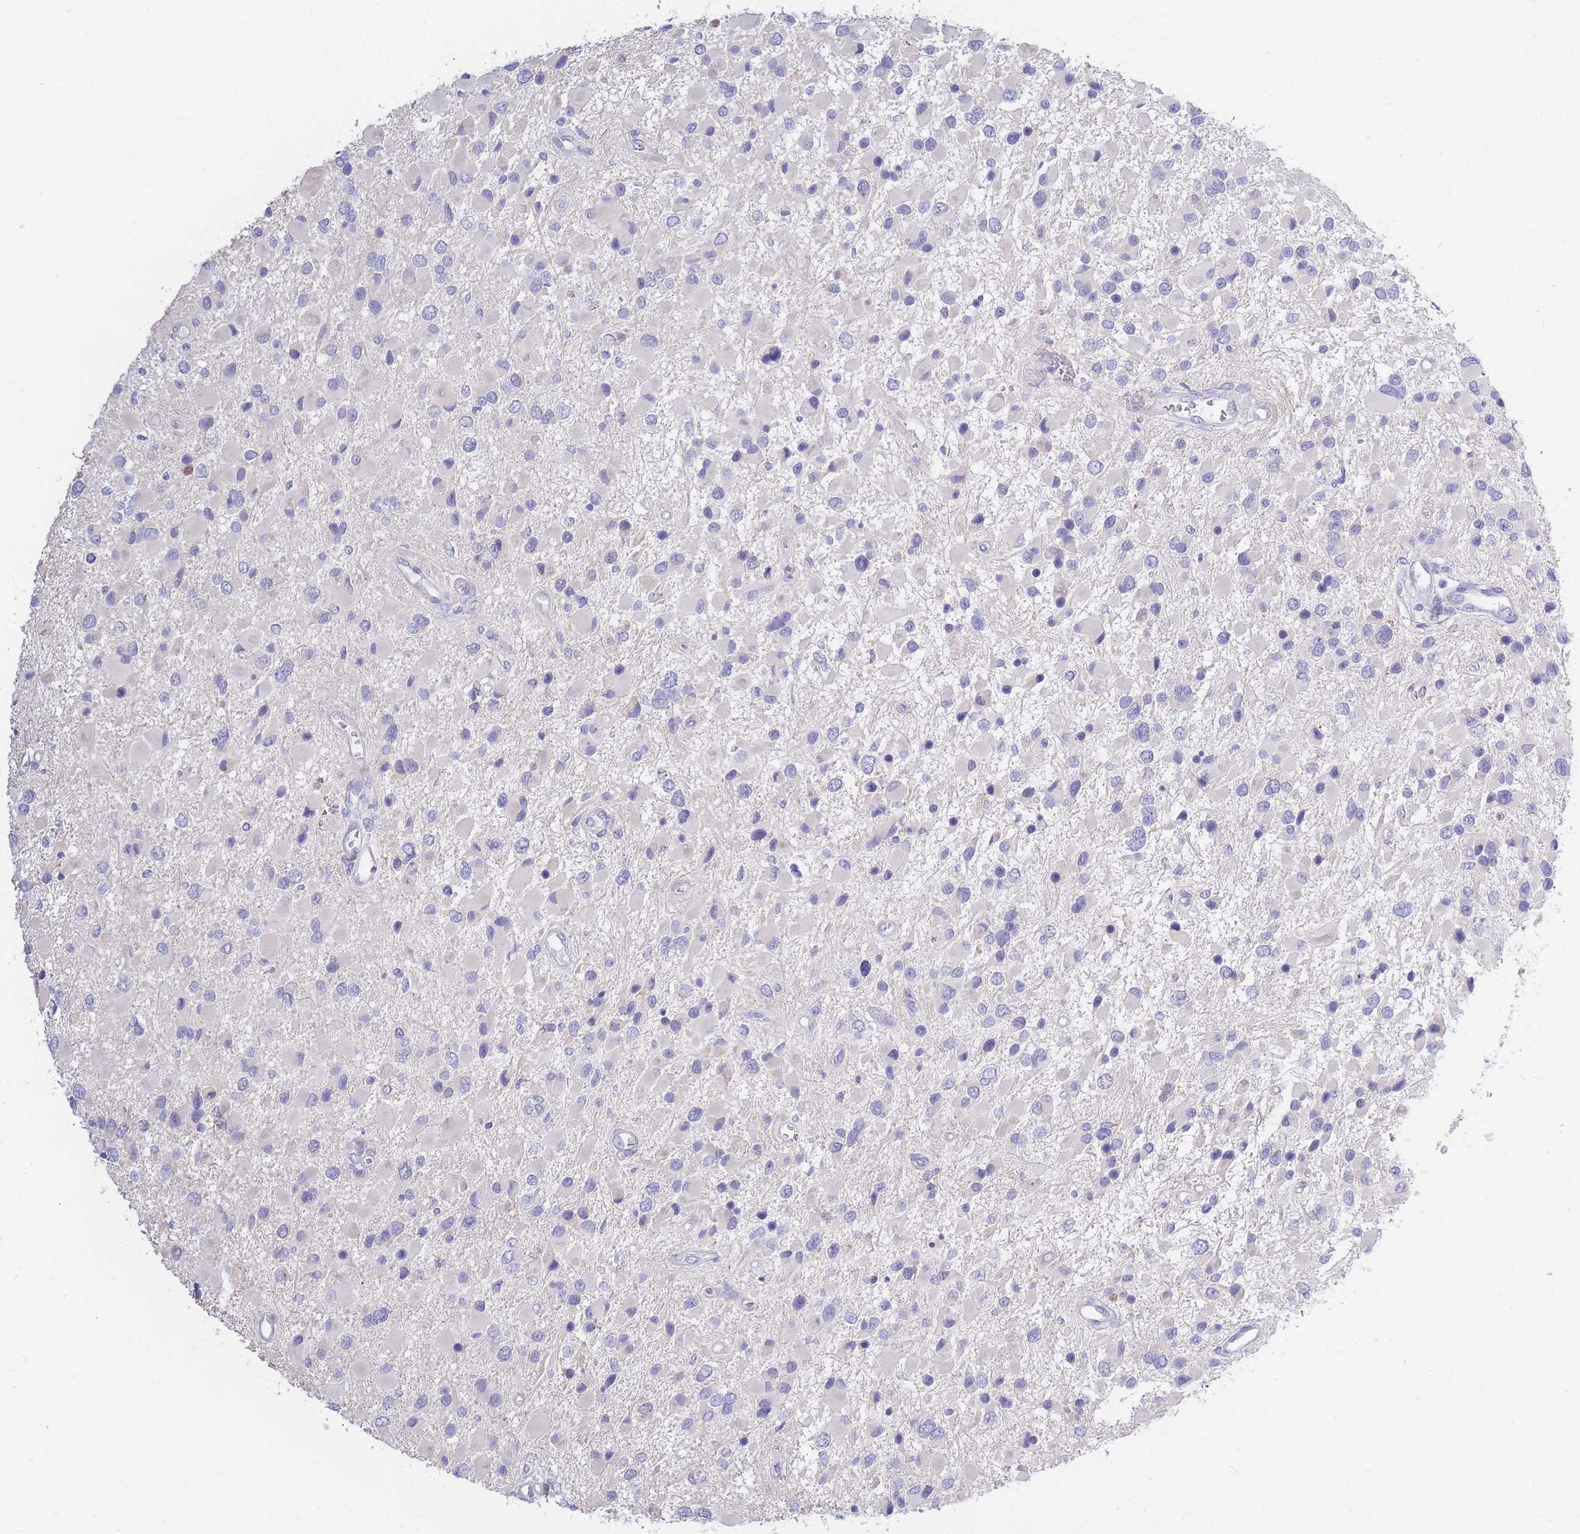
{"staining": {"intensity": "negative", "quantity": "none", "location": "none"}, "tissue": "glioma", "cell_type": "Tumor cells", "image_type": "cancer", "snomed": [{"axis": "morphology", "description": "Glioma, malignant, High grade"}, {"axis": "topography", "description": "Brain"}], "caption": "Tumor cells are negative for protein expression in human glioma. (DAB (3,3'-diaminobenzidine) immunohistochemistry (IHC) visualized using brightfield microscopy, high magnification).", "gene": "TPSD1", "patient": {"sex": "male", "age": 53}}